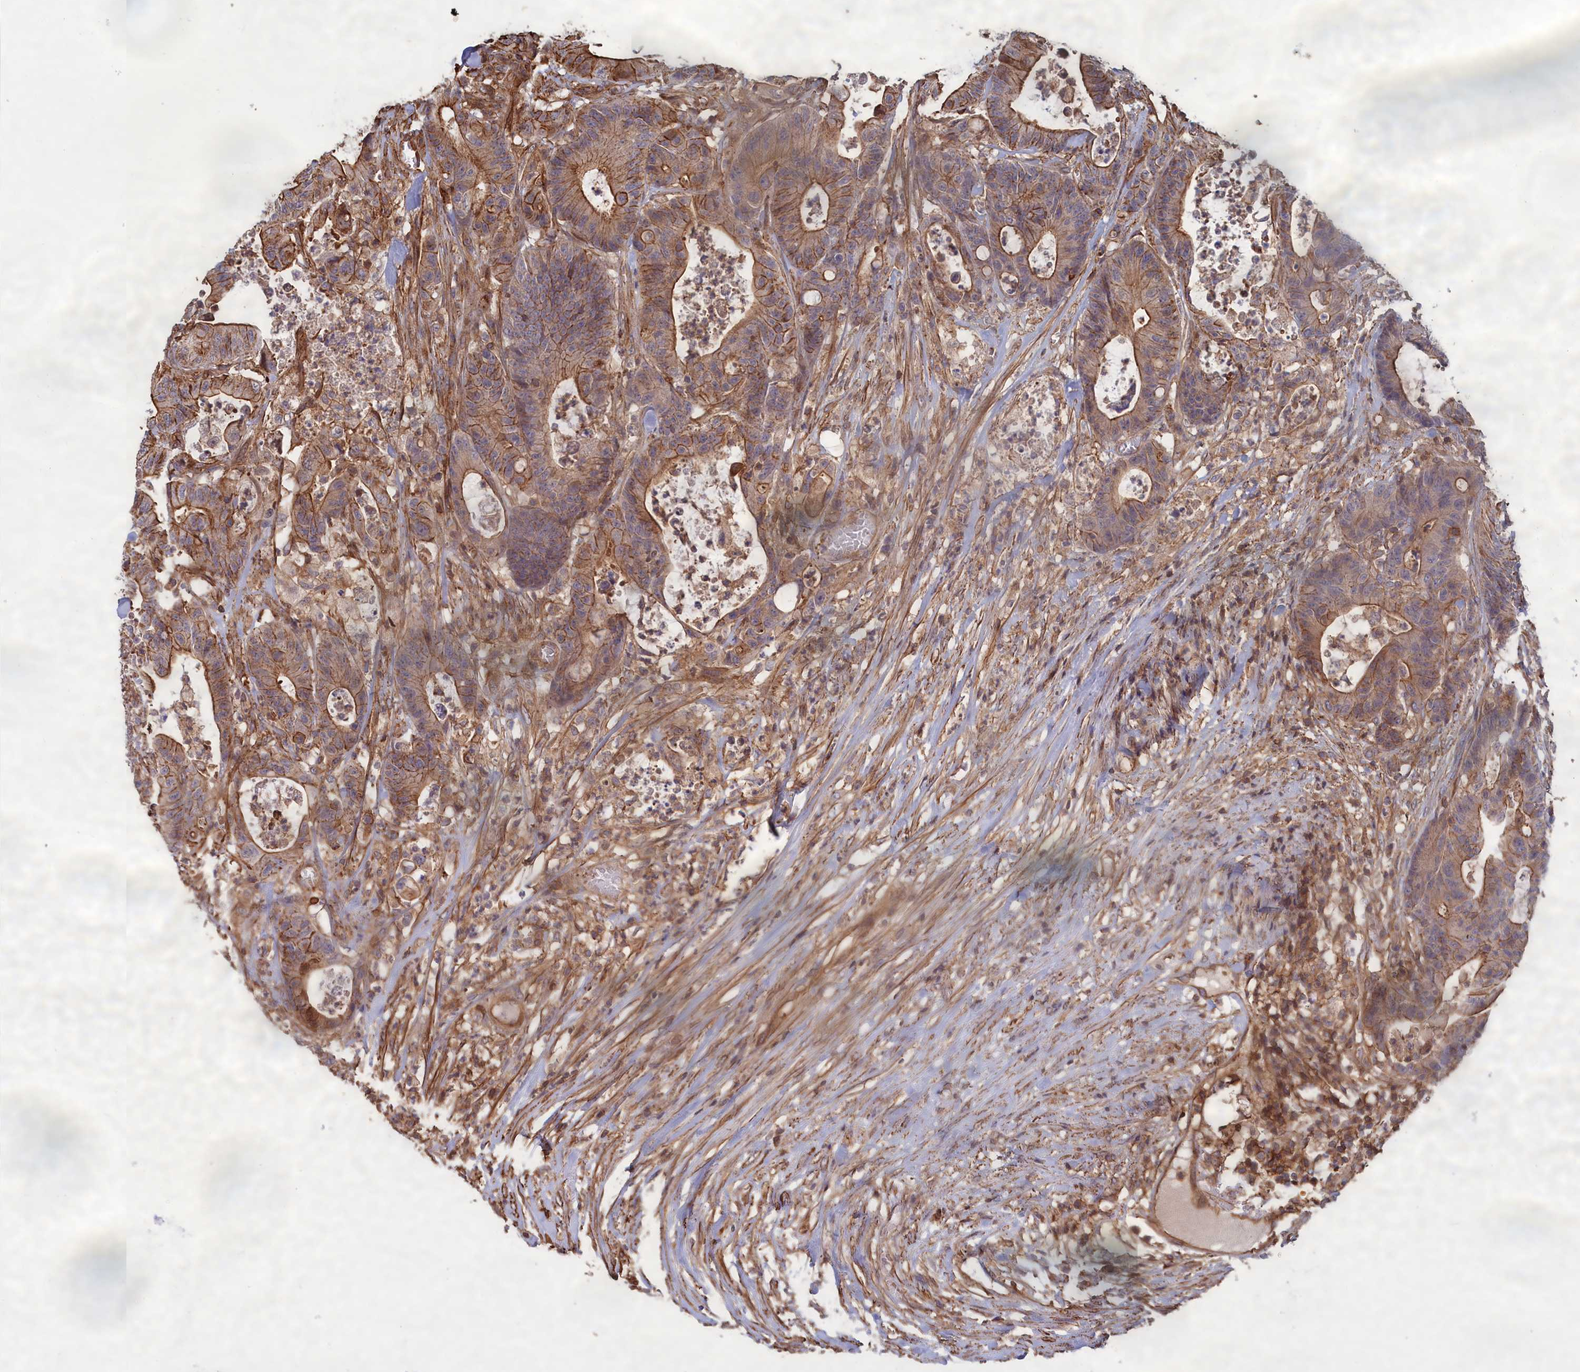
{"staining": {"intensity": "moderate", "quantity": ">75%", "location": "cytoplasmic/membranous"}, "tissue": "colorectal cancer", "cell_type": "Tumor cells", "image_type": "cancer", "snomed": [{"axis": "morphology", "description": "Adenocarcinoma, NOS"}, {"axis": "topography", "description": "Colon"}], "caption": "High-magnification brightfield microscopy of colorectal cancer (adenocarcinoma) stained with DAB (3,3'-diaminobenzidine) (brown) and counterstained with hematoxylin (blue). tumor cells exhibit moderate cytoplasmic/membranous expression is identified in about>75% of cells.", "gene": "ANKRD27", "patient": {"sex": "female", "age": 84}}